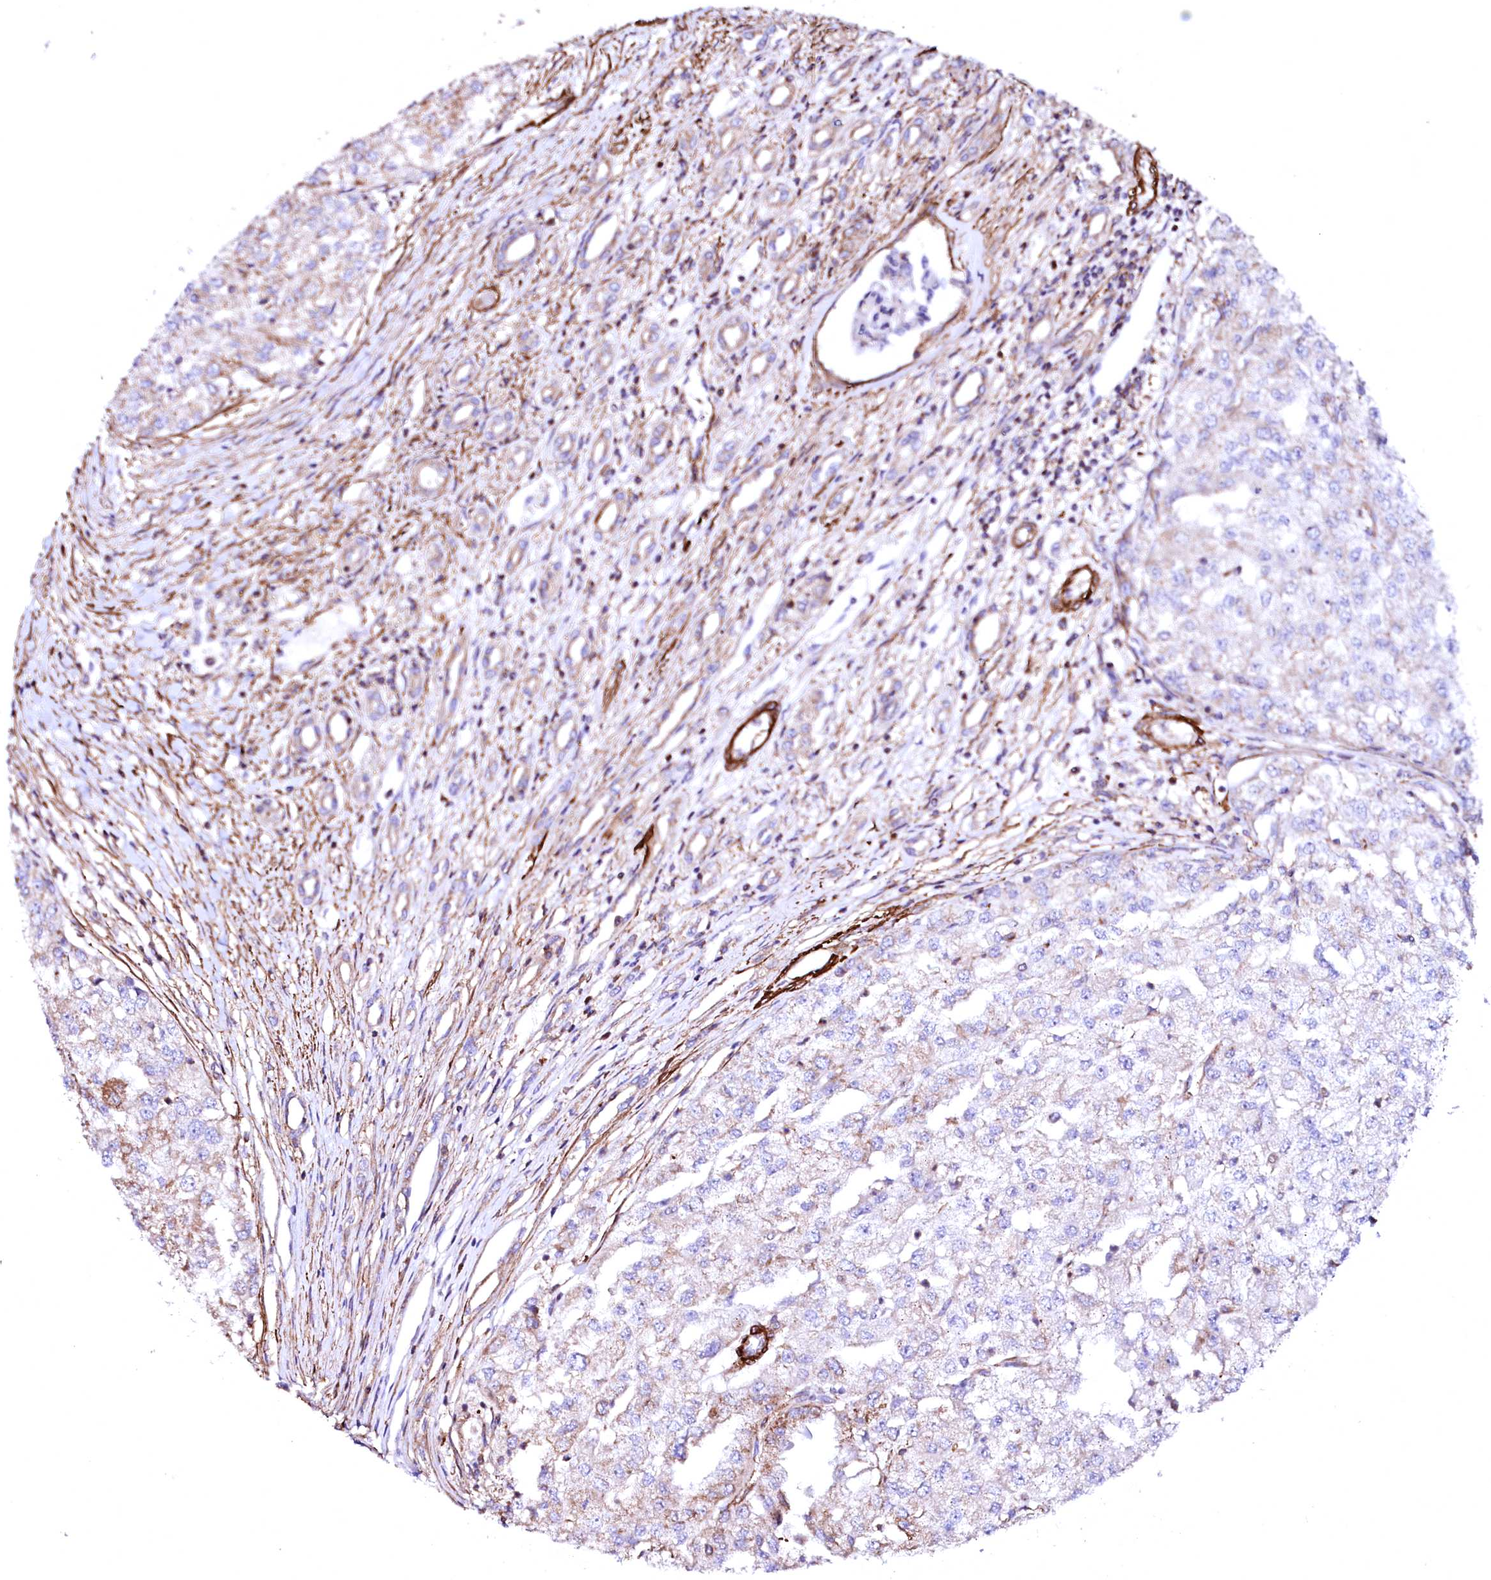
{"staining": {"intensity": "weak", "quantity": "<25%", "location": "cytoplasmic/membranous"}, "tissue": "renal cancer", "cell_type": "Tumor cells", "image_type": "cancer", "snomed": [{"axis": "morphology", "description": "Adenocarcinoma, NOS"}, {"axis": "topography", "description": "Kidney"}], "caption": "High magnification brightfield microscopy of renal cancer (adenocarcinoma) stained with DAB (brown) and counterstained with hematoxylin (blue): tumor cells show no significant staining. (DAB (3,3'-diaminobenzidine) immunohistochemistry (IHC), high magnification).", "gene": "GPR176", "patient": {"sex": "female", "age": 54}}